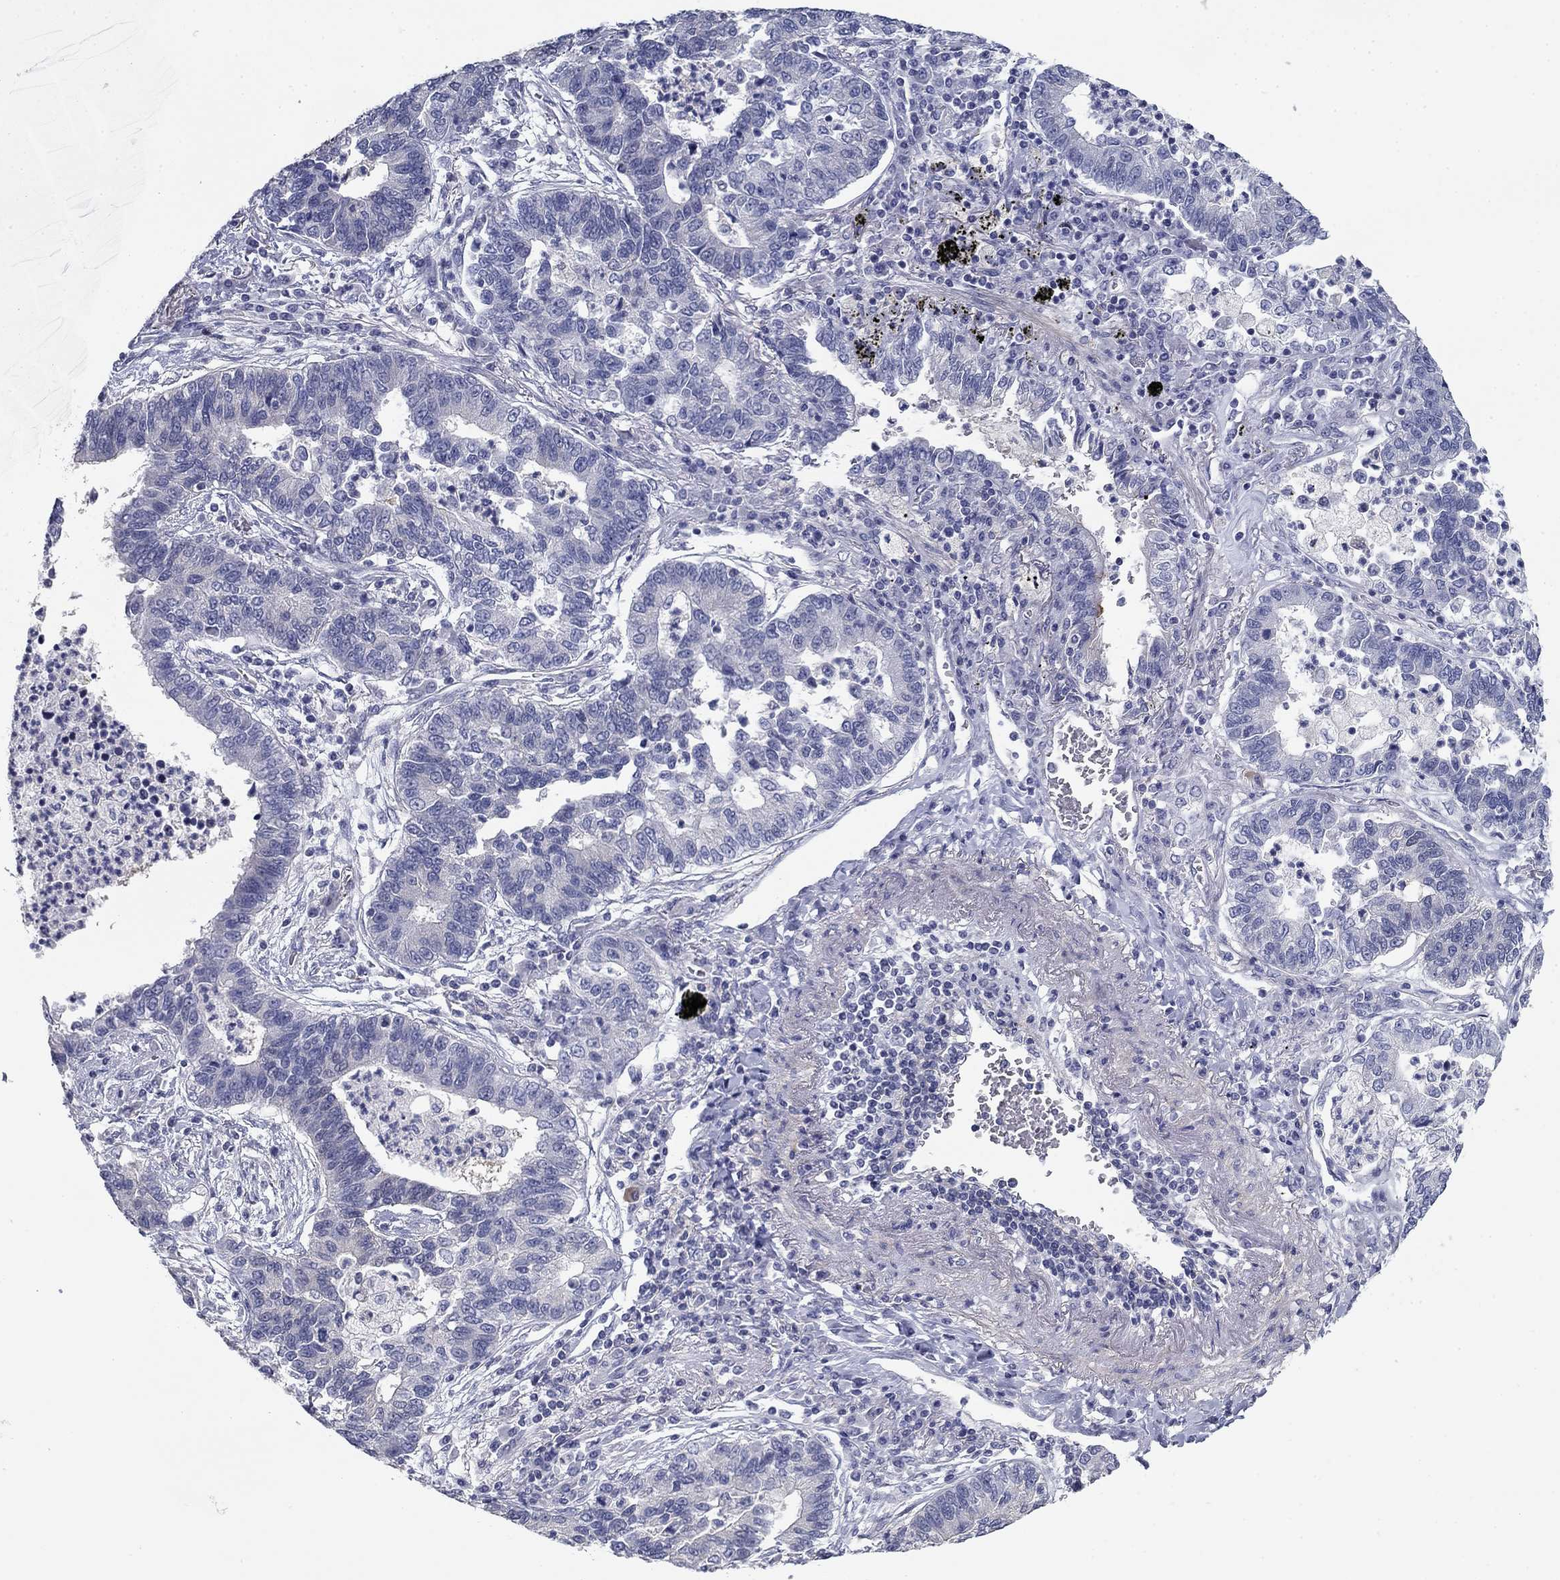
{"staining": {"intensity": "negative", "quantity": "none", "location": "none"}, "tissue": "lung cancer", "cell_type": "Tumor cells", "image_type": "cancer", "snomed": [{"axis": "morphology", "description": "Adenocarcinoma, NOS"}, {"axis": "topography", "description": "Lung"}], "caption": "This is an immunohistochemistry image of human lung cancer. There is no expression in tumor cells.", "gene": "GRK7", "patient": {"sex": "female", "age": 57}}